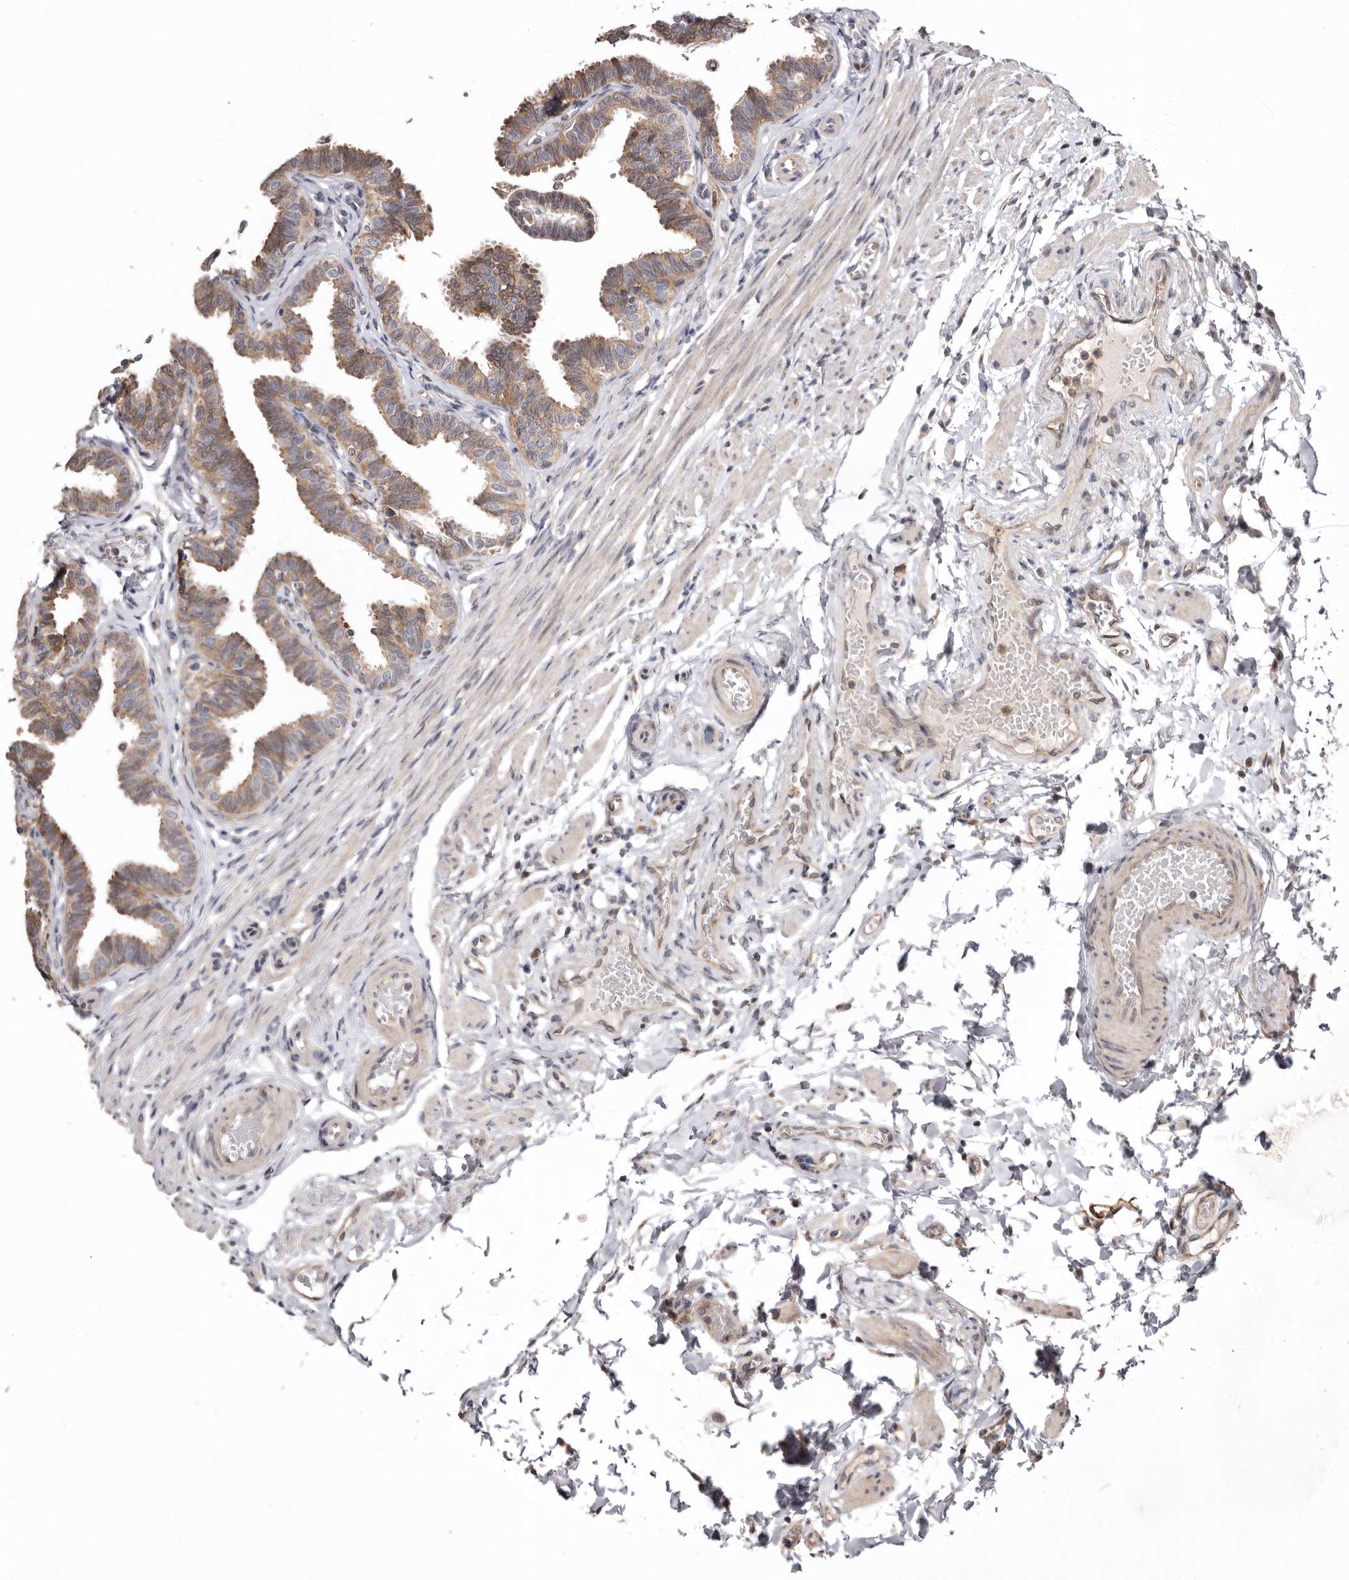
{"staining": {"intensity": "moderate", "quantity": ">75%", "location": "cytoplasmic/membranous"}, "tissue": "fallopian tube", "cell_type": "Glandular cells", "image_type": "normal", "snomed": [{"axis": "morphology", "description": "Normal tissue, NOS"}, {"axis": "topography", "description": "Fallopian tube"}, {"axis": "topography", "description": "Ovary"}], "caption": "High-power microscopy captured an immunohistochemistry image of normal fallopian tube, revealing moderate cytoplasmic/membranous positivity in about >75% of glandular cells.", "gene": "TMUB1", "patient": {"sex": "female", "age": 23}}